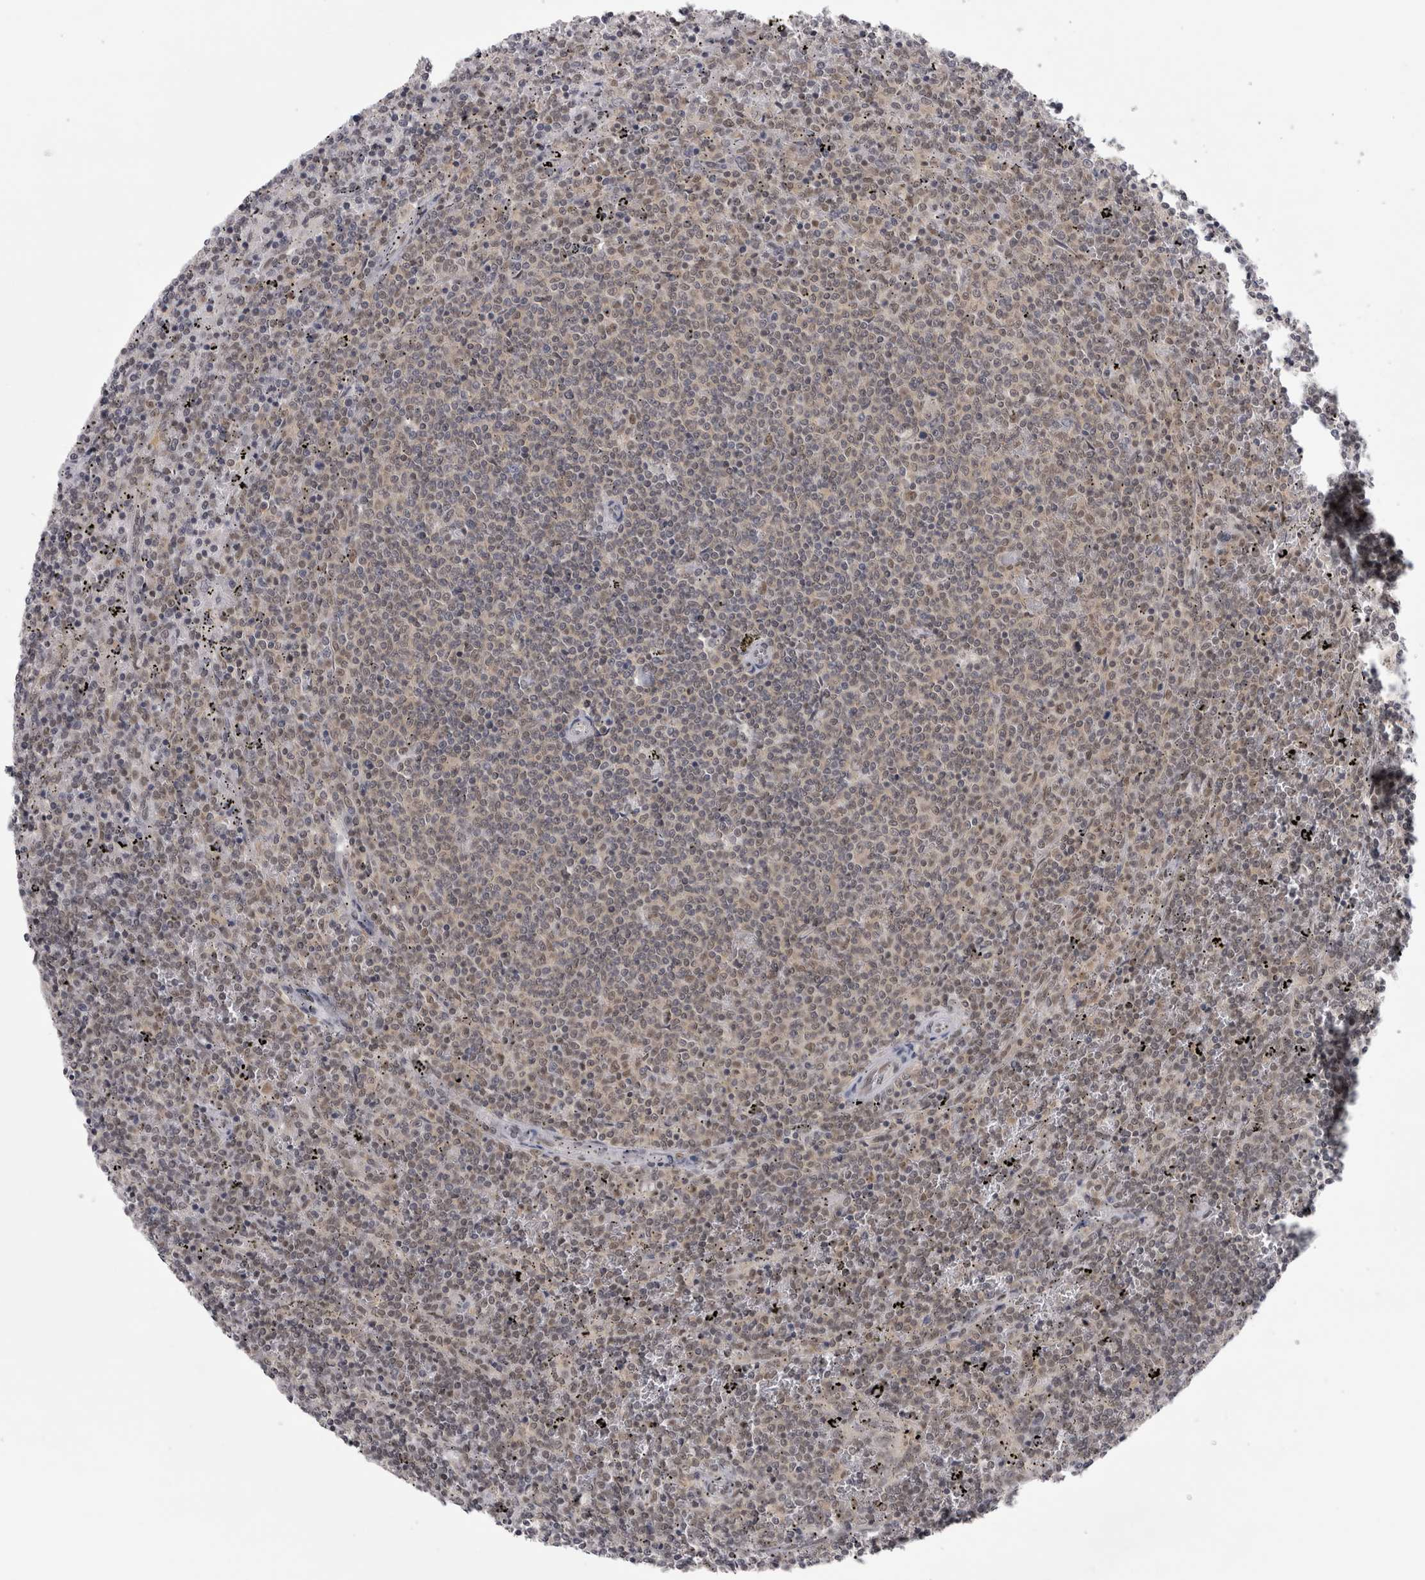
{"staining": {"intensity": "weak", "quantity": "<25%", "location": "nuclear"}, "tissue": "lymphoma", "cell_type": "Tumor cells", "image_type": "cancer", "snomed": [{"axis": "morphology", "description": "Malignant lymphoma, non-Hodgkin's type, Low grade"}, {"axis": "topography", "description": "Spleen"}], "caption": "Immunohistochemistry image of malignant lymphoma, non-Hodgkin's type (low-grade) stained for a protein (brown), which demonstrates no expression in tumor cells.", "gene": "PSMB2", "patient": {"sex": "female", "age": 50}}